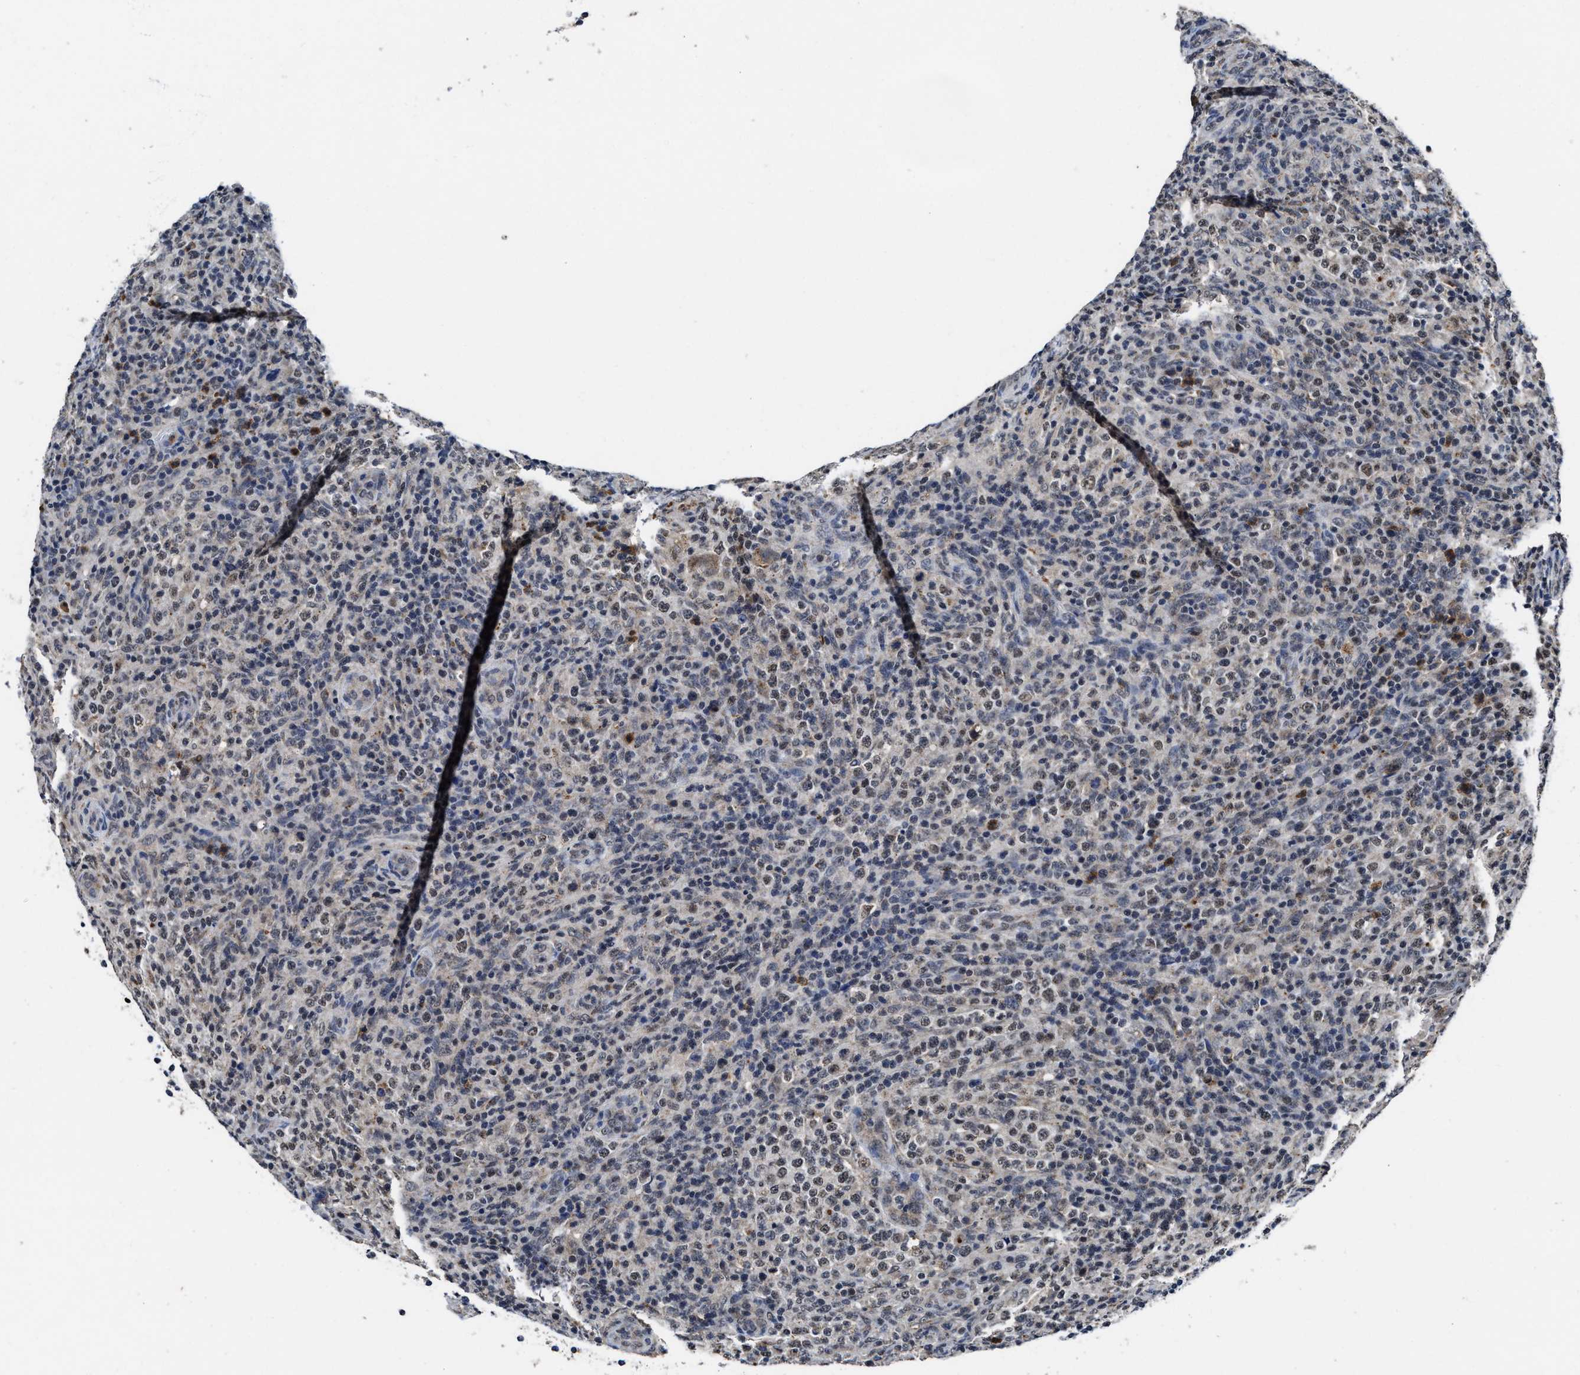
{"staining": {"intensity": "weak", "quantity": ">75%", "location": "nuclear"}, "tissue": "lymphoma", "cell_type": "Tumor cells", "image_type": "cancer", "snomed": [{"axis": "morphology", "description": "Malignant lymphoma, non-Hodgkin's type, High grade"}, {"axis": "topography", "description": "Lymph node"}], "caption": "IHC of high-grade malignant lymphoma, non-Hodgkin's type reveals low levels of weak nuclear staining in approximately >75% of tumor cells.", "gene": "ACOX1", "patient": {"sex": "female", "age": 76}}